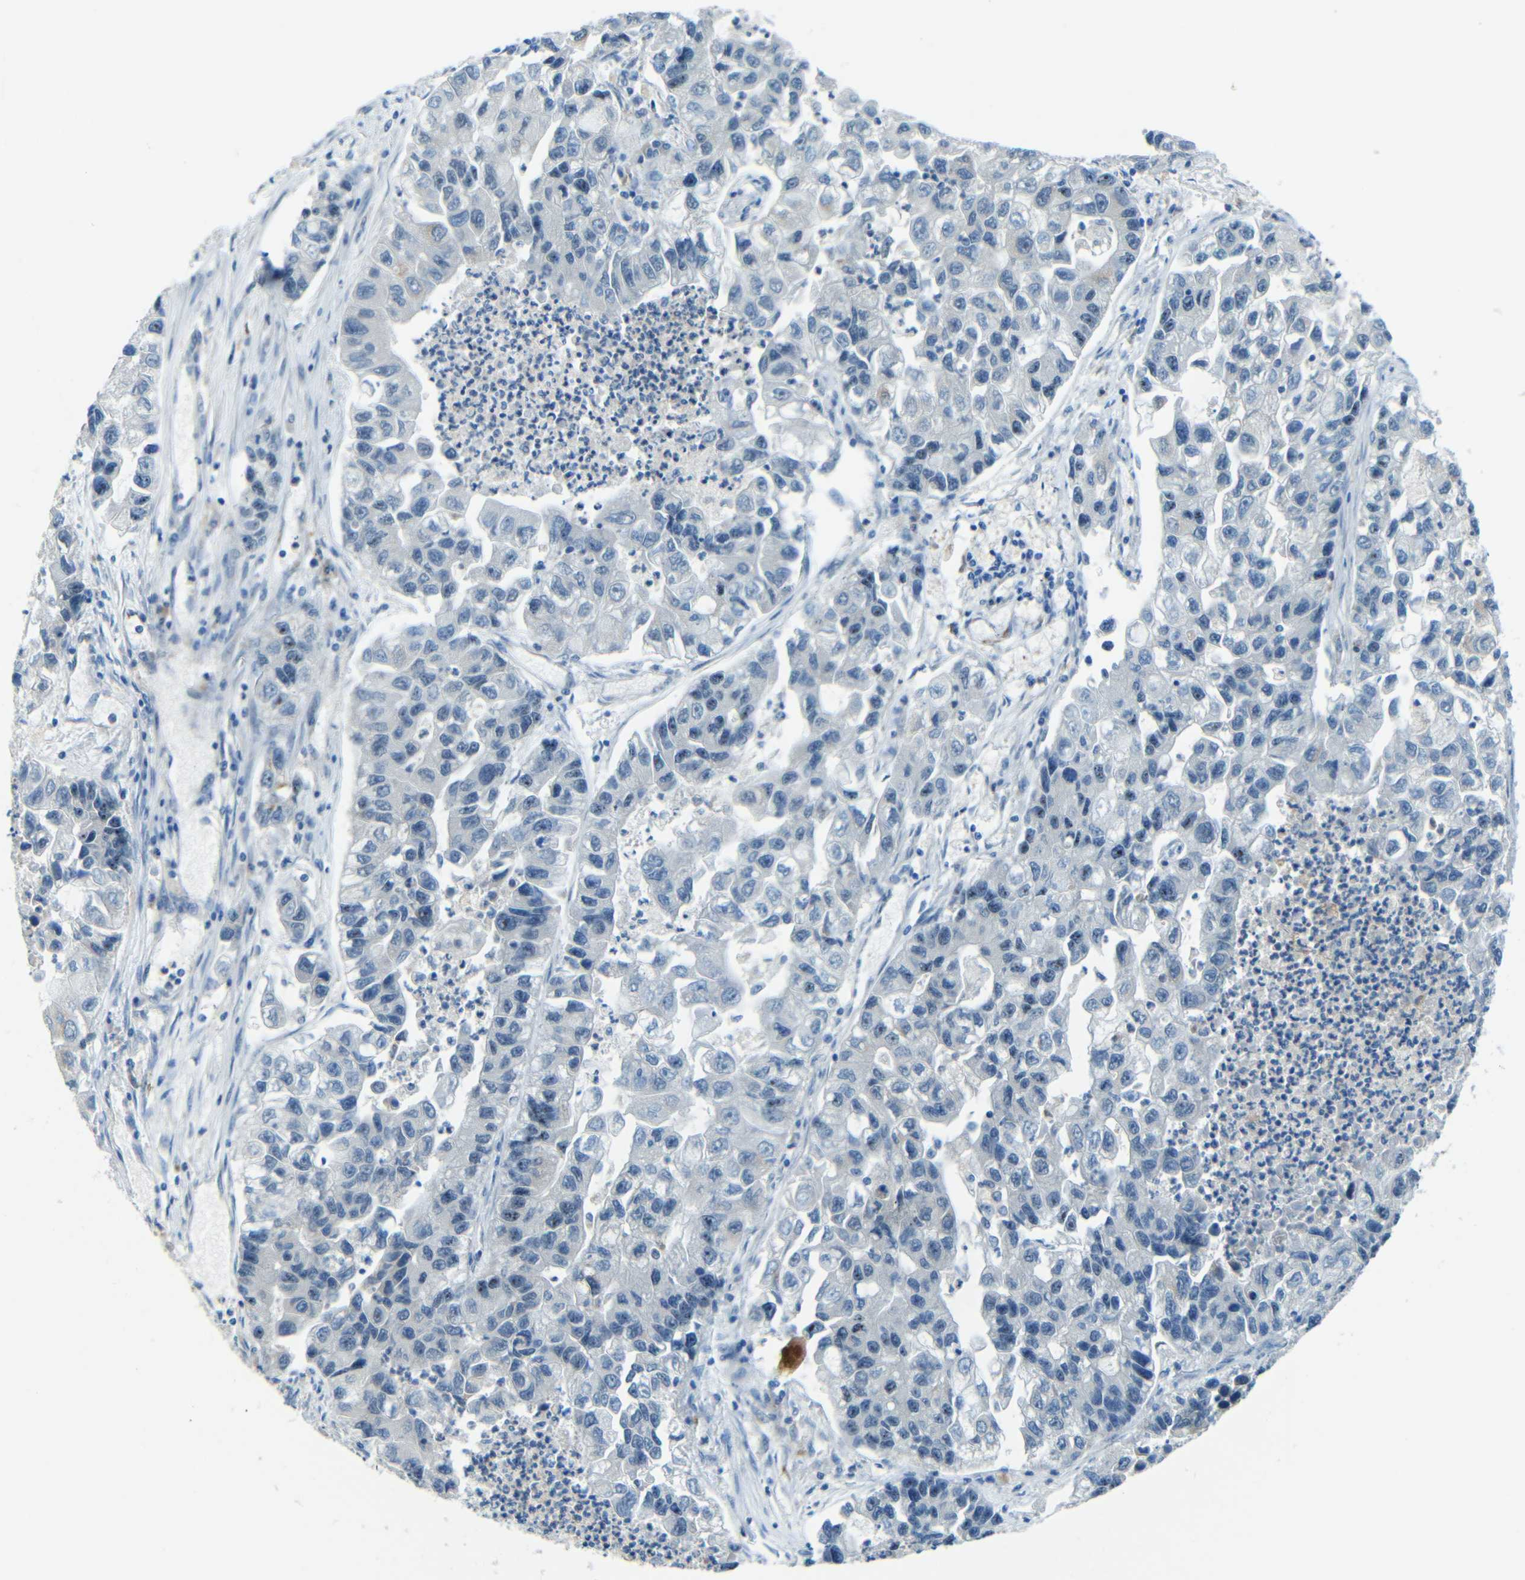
{"staining": {"intensity": "negative", "quantity": "none", "location": "none"}, "tissue": "lung cancer", "cell_type": "Tumor cells", "image_type": "cancer", "snomed": [{"axis": "morphology", "description": "Adenocarcinoma, NOS"}, {"axis": "topography", "description": "Lung"}], "caption": "Tumor cells show no significant protein expression in lung cancer (adenocarcinoma).", "gene": "ANKRD22", "patient": {"sex": "female", "age": 51}}